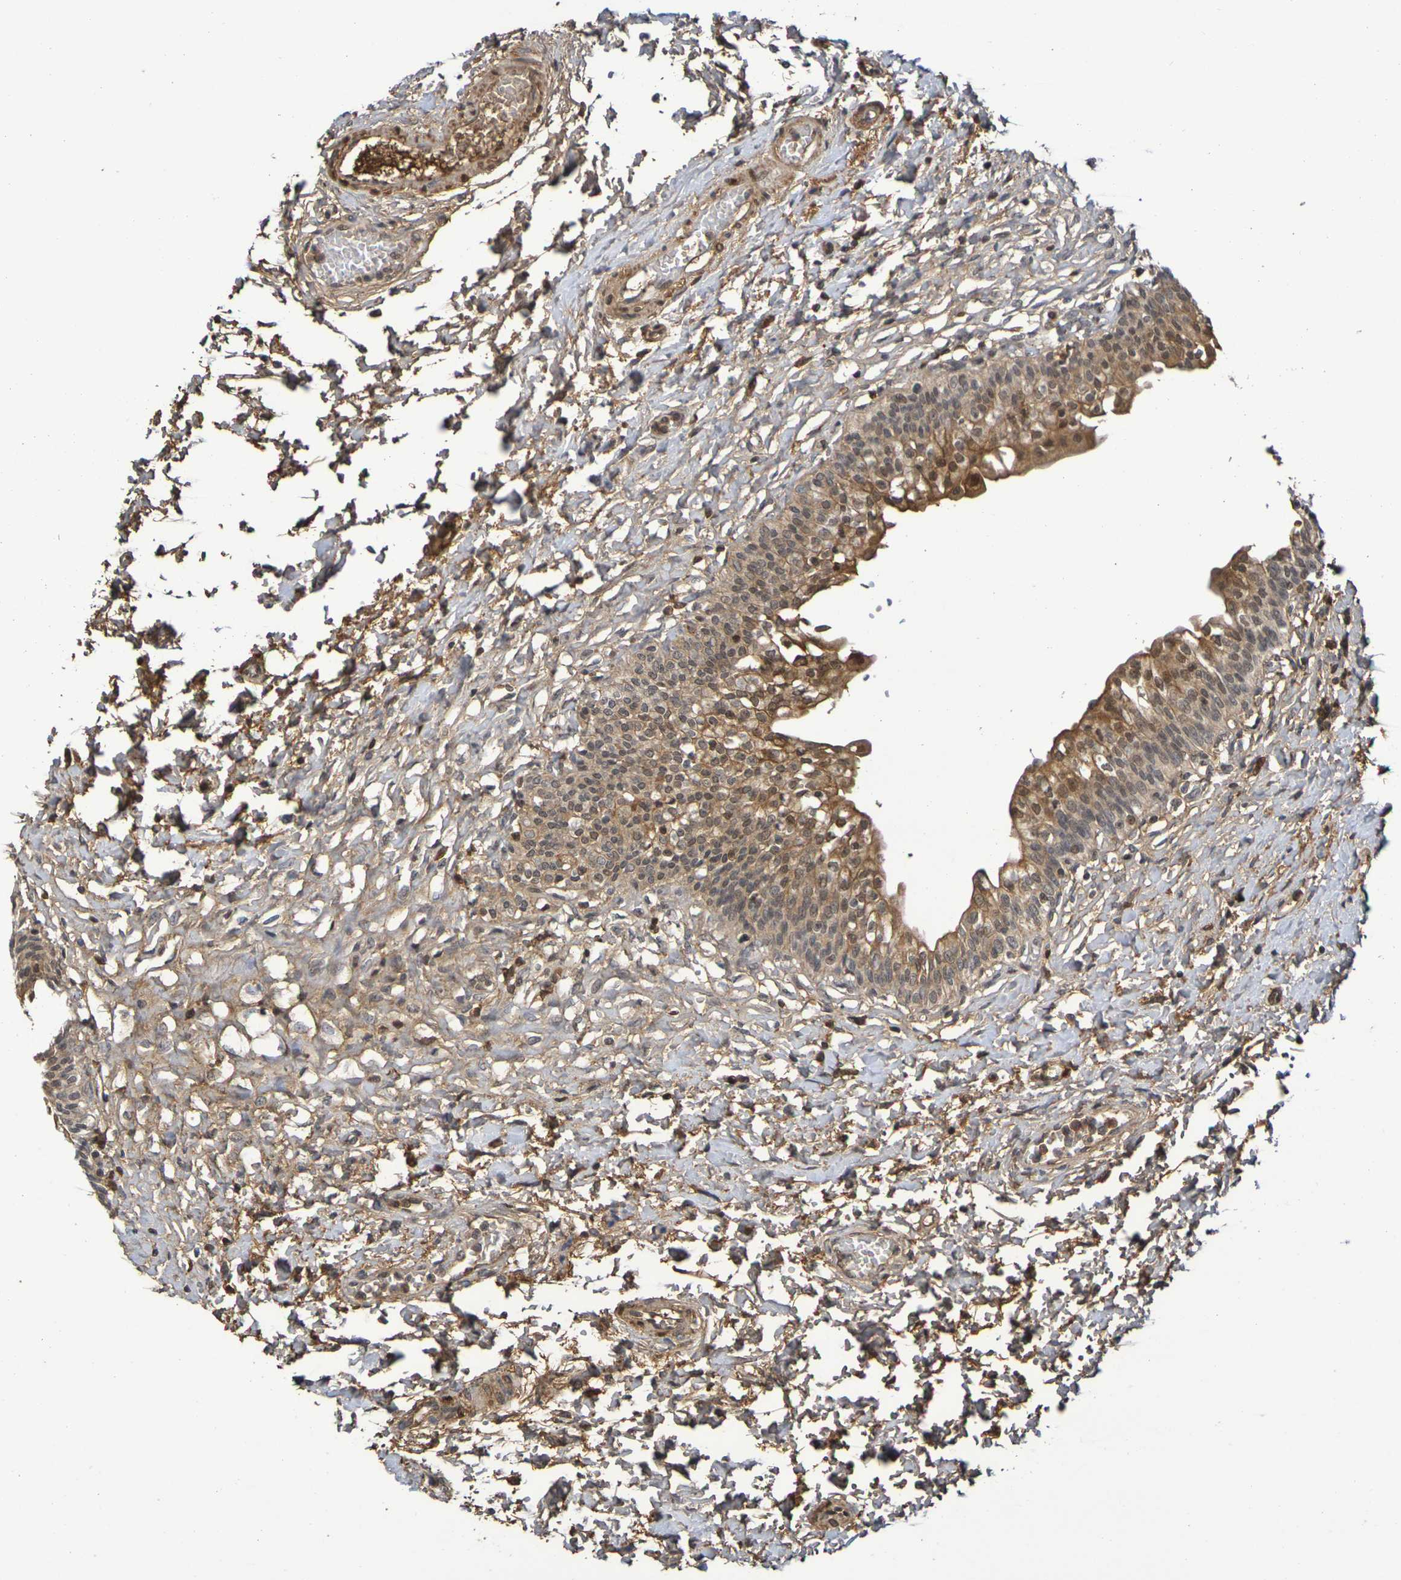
{"staining": {"intensity": "moderate", "quantity": ">75%", "location": "cytoplasmic/membranous,nuclear"}, "tissue": "urinary bladder", "cell_type": "Urothelial cells", "image_type": "normal", "snomed": [{"axis": "morphology", "description": "Normal tissue, NOS"}, {"axis": "topography", "description": "Urinary bladder"}], "caption": "IHC image of normal urinary bladder stained for a protein (brown), which reveals medium levels of moderate cytoplasmic/membranous,nuclear staining in approximately >75% of urothelial cells.", "gene": "TERF2", "patient": {"sex": "male", "age": 55}}